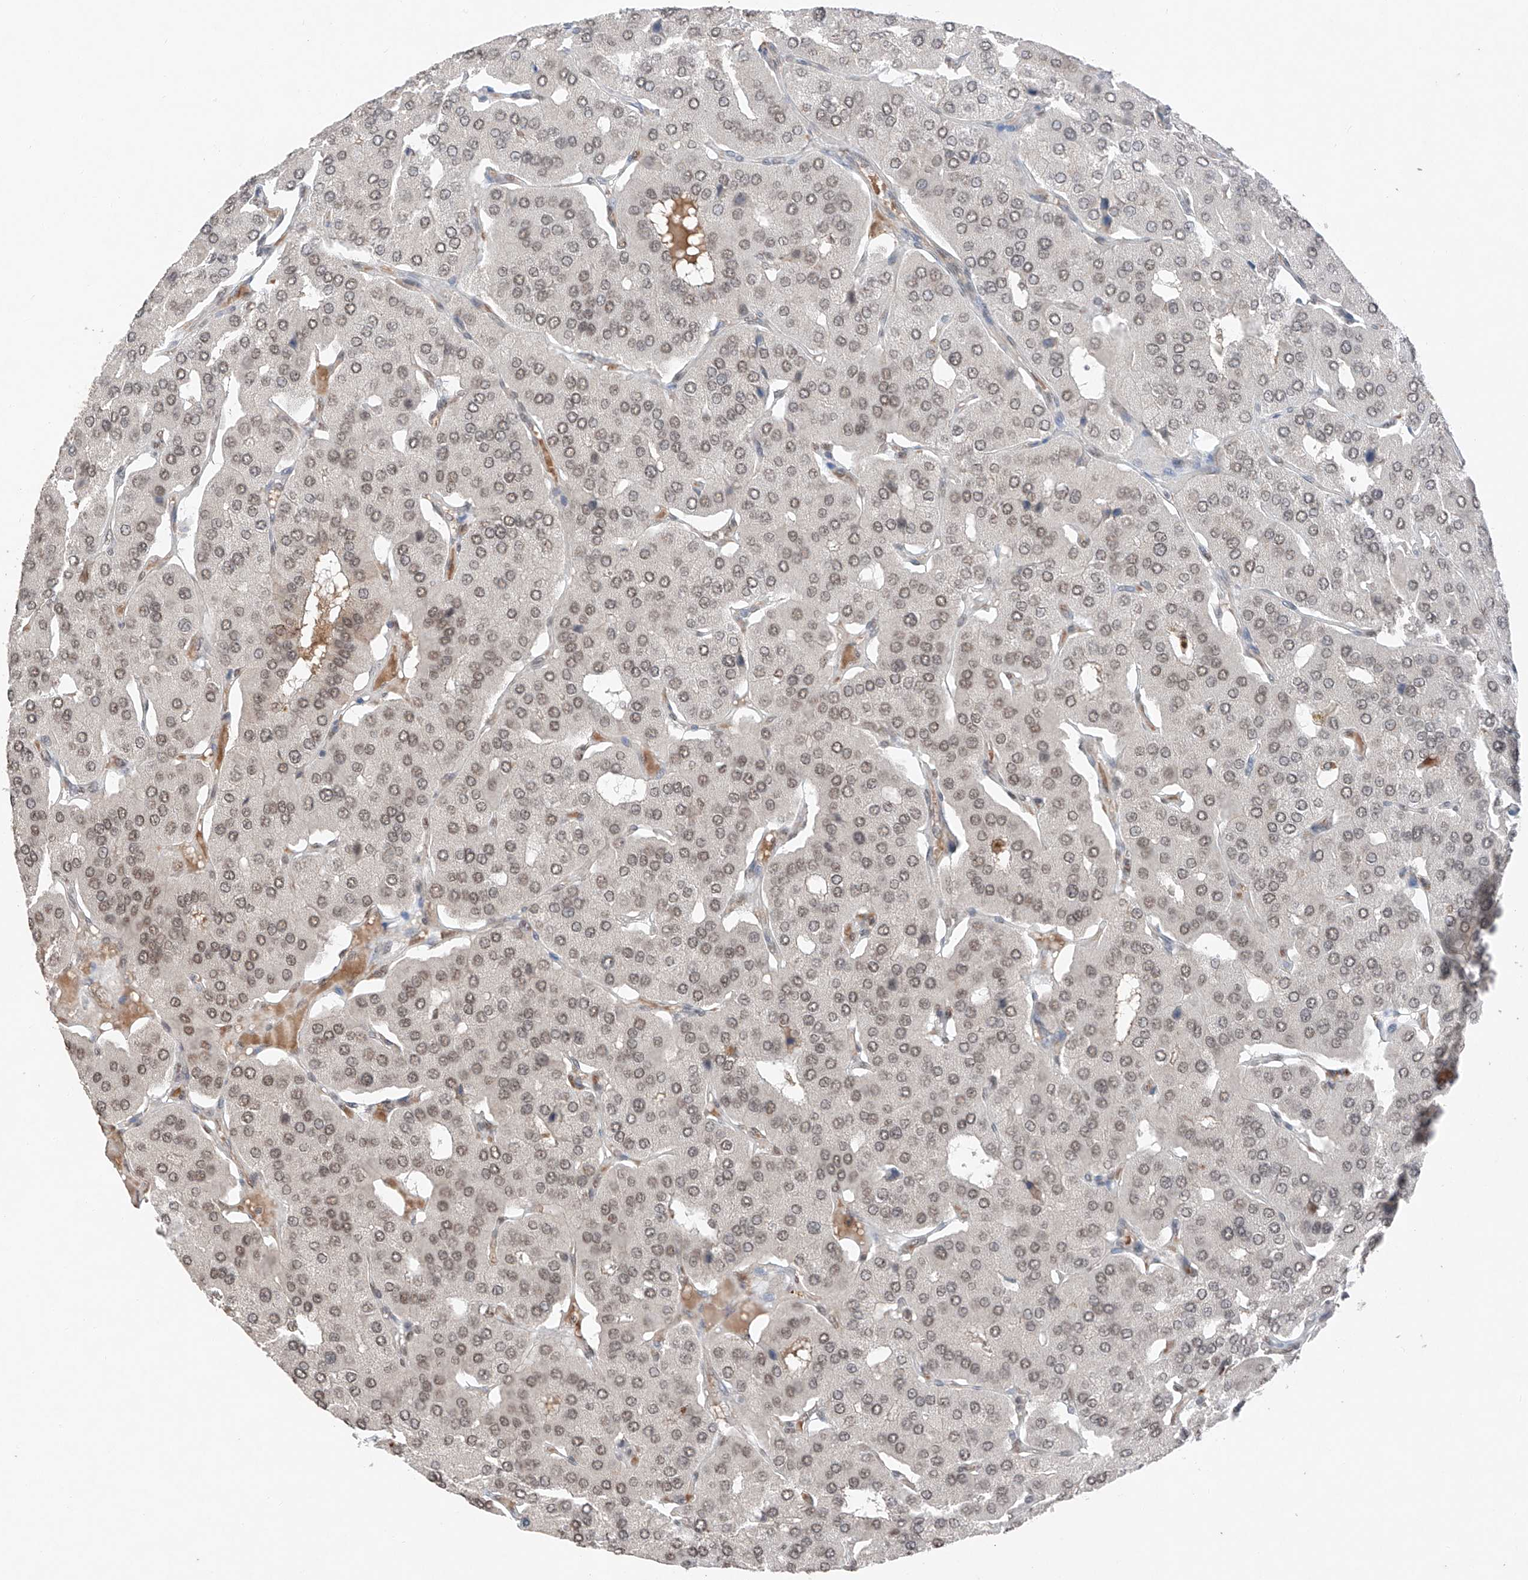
{"staining": {"intensity": "weak", "quantity": ">75%", "location": "nuclear"}, "tissue": "parathyroid gland", "cell_type": "Glandular cells", "image_type": "normal", "snomed": [{"axis": "morphology", "description": "Normal tissue, NOS"}, {"axis": "morphology", "description": "Adenoma, NOS"}, {"axis": "topography", "description": "Parathyroid gland"}], "caption": "Protein staining reveals weak nuclear expression in about >75% of glandular cells in benign parathyroid gland. The staining is performed using DAB (3,3'-diaminobenzidine) brown chromogen to label protein expression. The nuclei are counter-stained blue using hematoxylin.", "gene": "TBX4", "patient": {"sex": "female", "age": 86}}